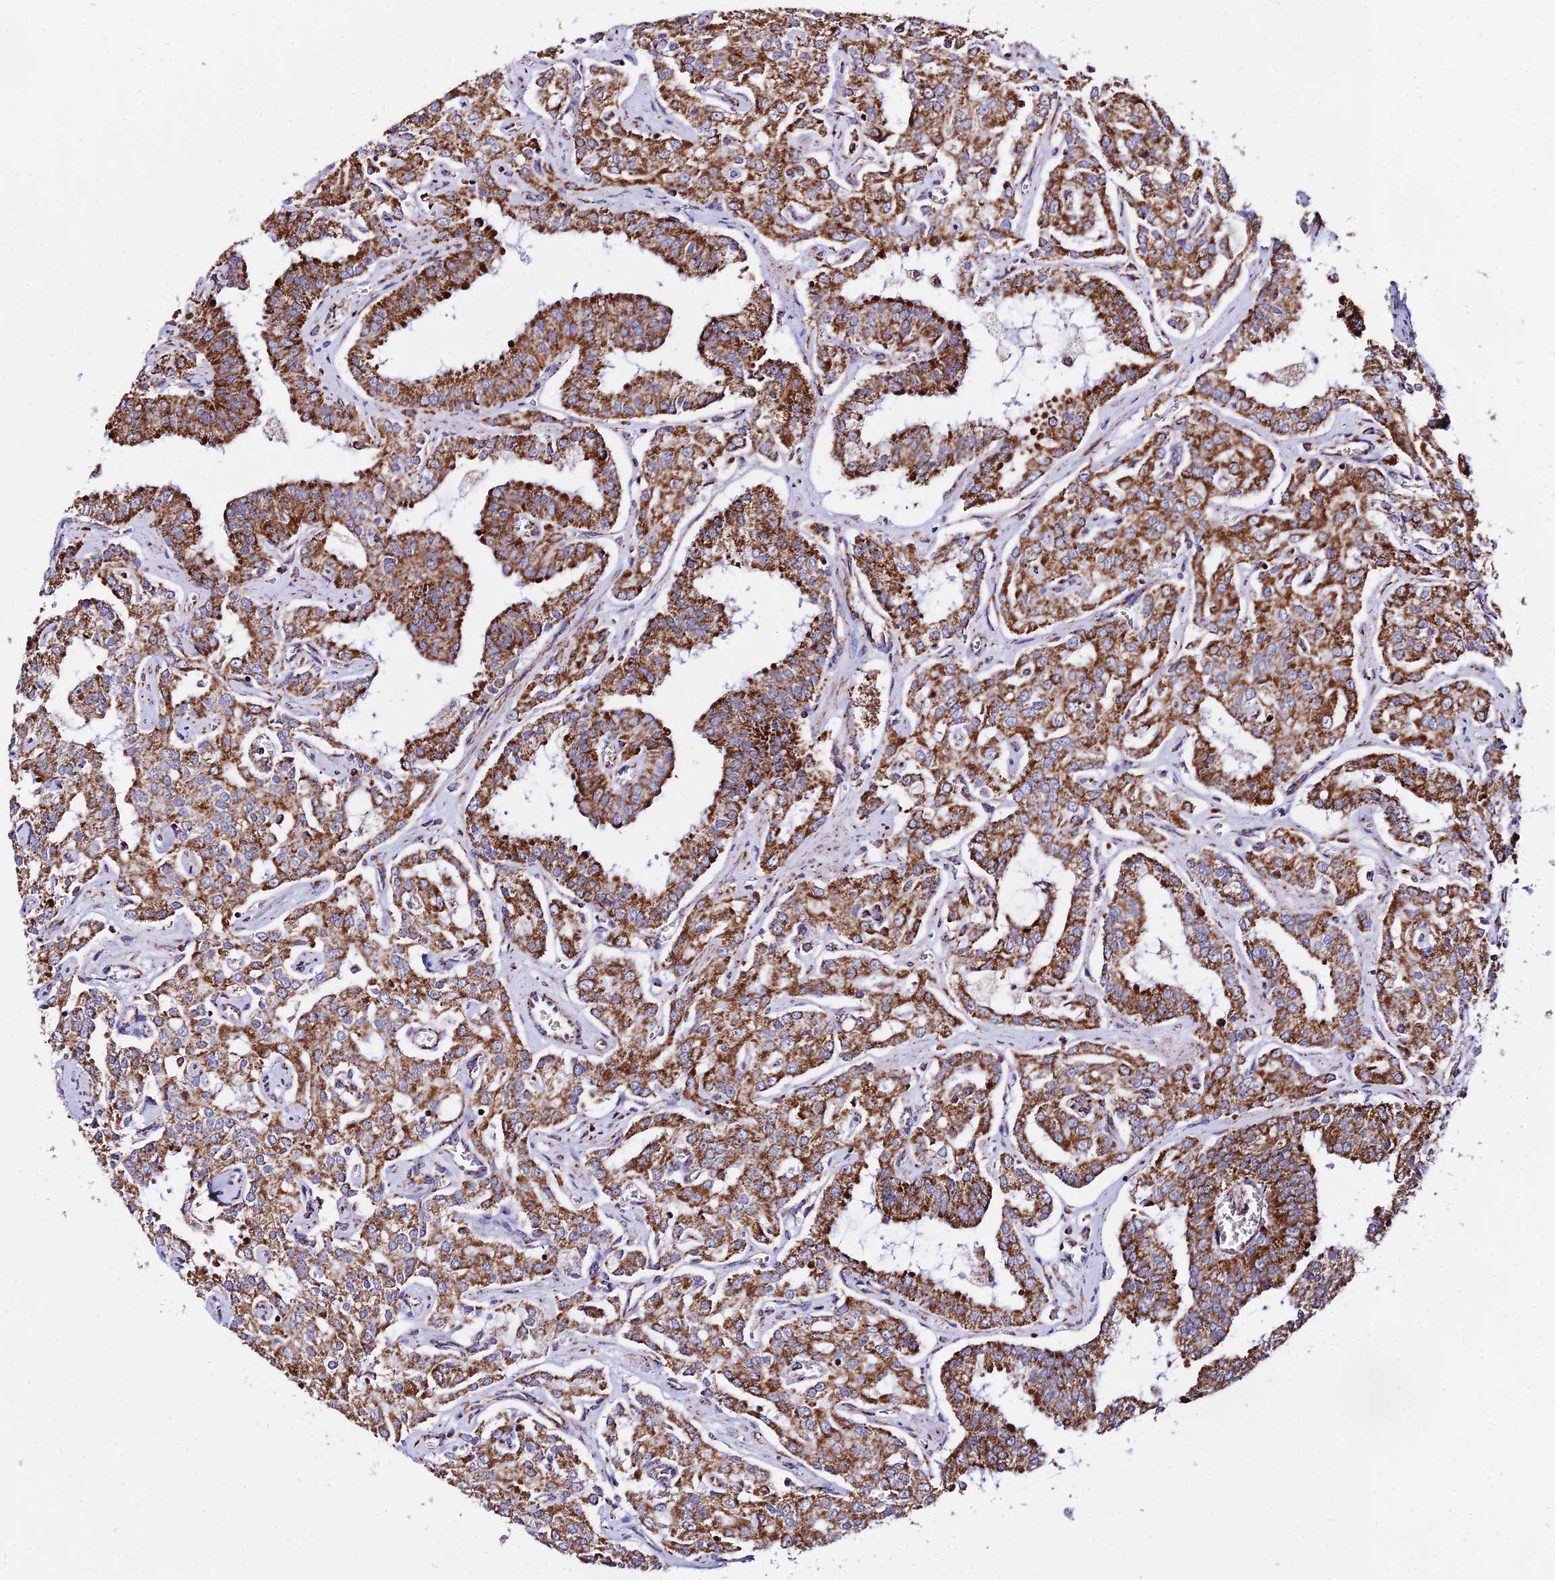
{"staining": {"intensity": "moderate", "quantity": ">75%", "location": "cytoplasmic/membranous"}, "tissue": "prostate cancer", "cell_type": "Tumor cells", "image_type": "cancer", "snomed": [{"axis": "morphology", "description": "Adenocarcinoma, High grade"}, {"axis": "topography", "description": "Prostate"}], "caption": "A medium amount of moderate cytoplasmic/membranous positivity is identified in about >75% of tumor cells in prostate cancer tissue. (DAB = brown stain, brightfield microscopy at high magnification).", "gene": "ATP5PD", "patient": {"sex": "male", "age": 71}}